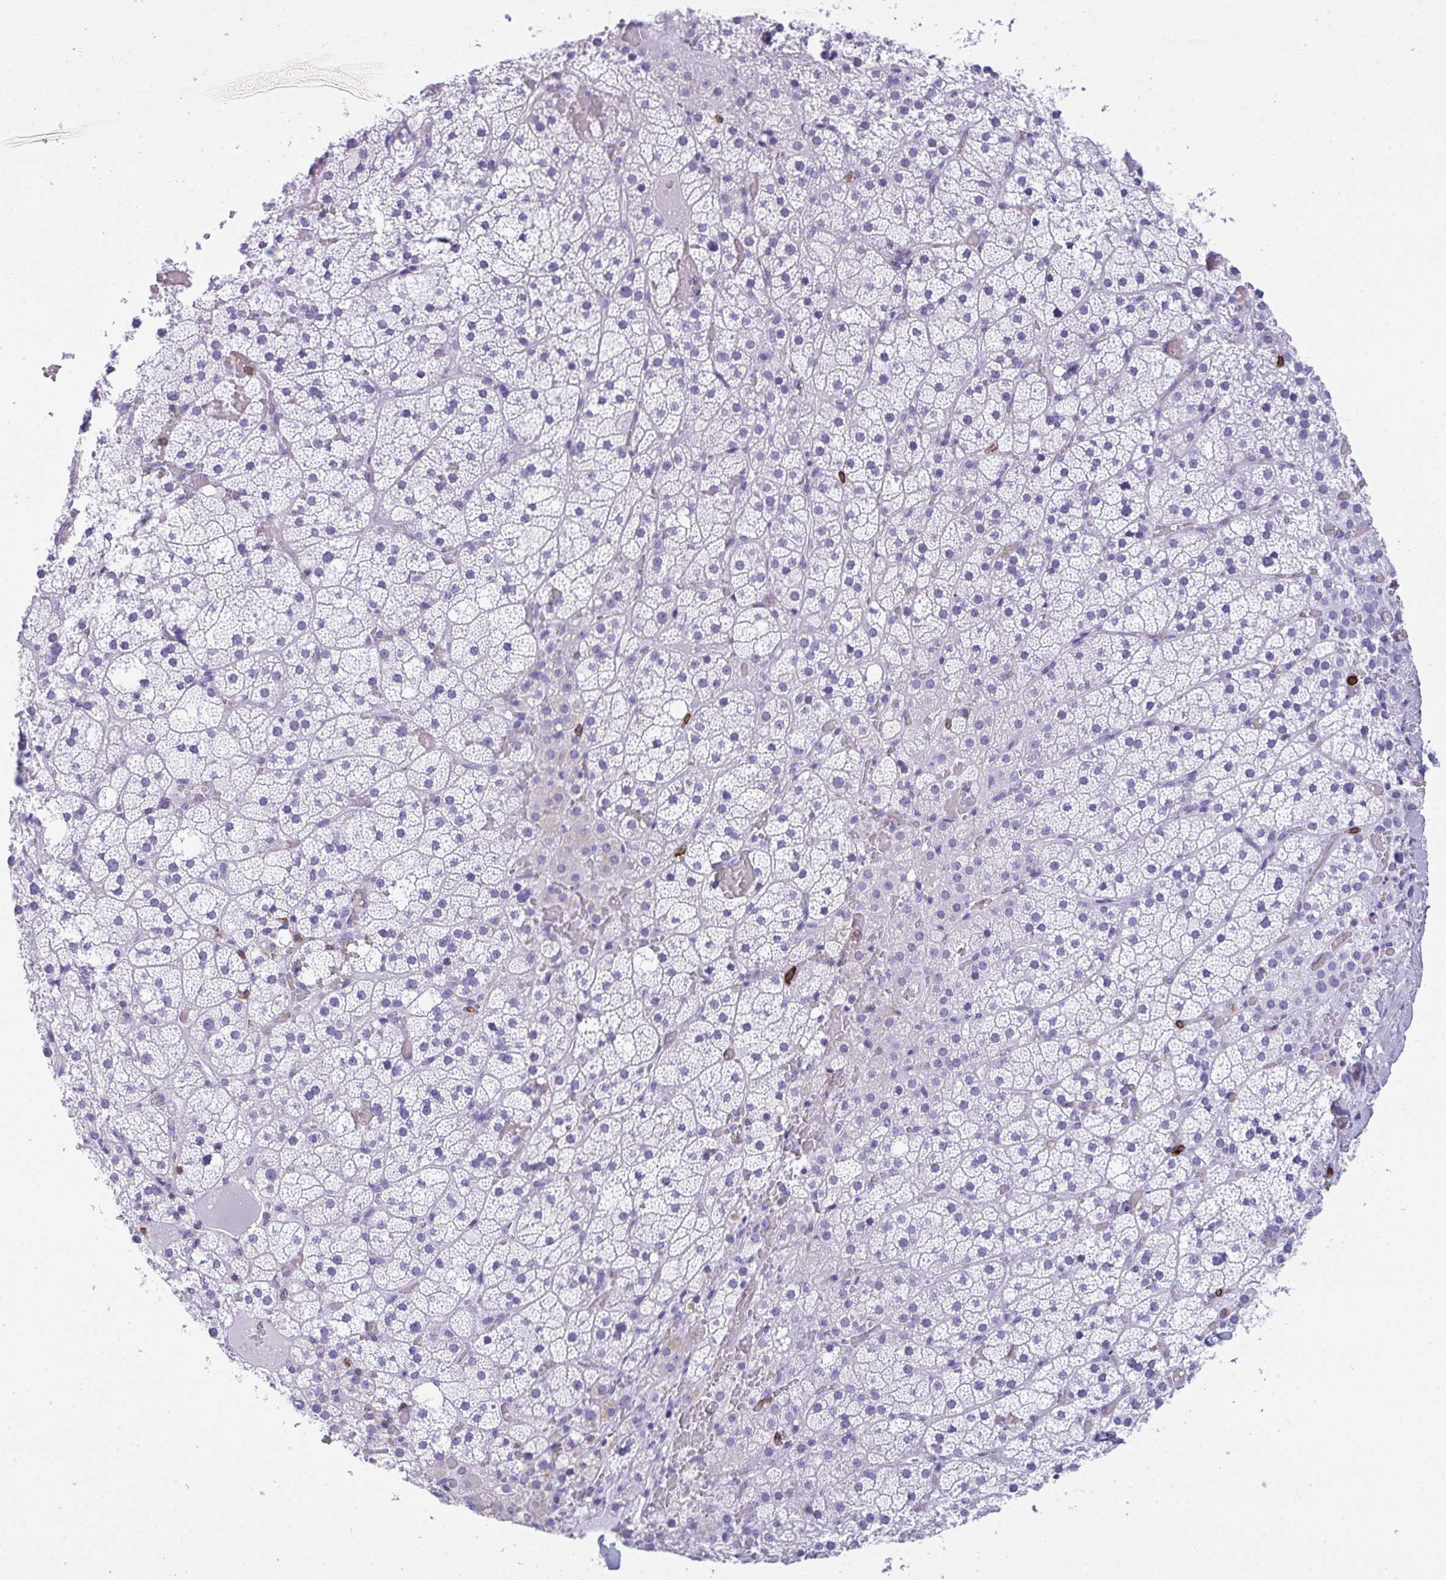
{"staining": {"intensity": "negative", "quantity": "none", "location": "none"}, "tissue": "adrenal gland", "cell_type": "Glandular cells", "image_type": "normal", "snomed": [{"axis": "morphology", "description": "Normal tissue, NOS"}, {"axis": "topography", "description": "Adrenal gland"}], "caption": "Immunohistochemistry (IHC) of unremarkable adrenal gland exhibits no positivity in glandular cells.", "gene": "SPN", "patient": {"sex": "male", "age": 53}}